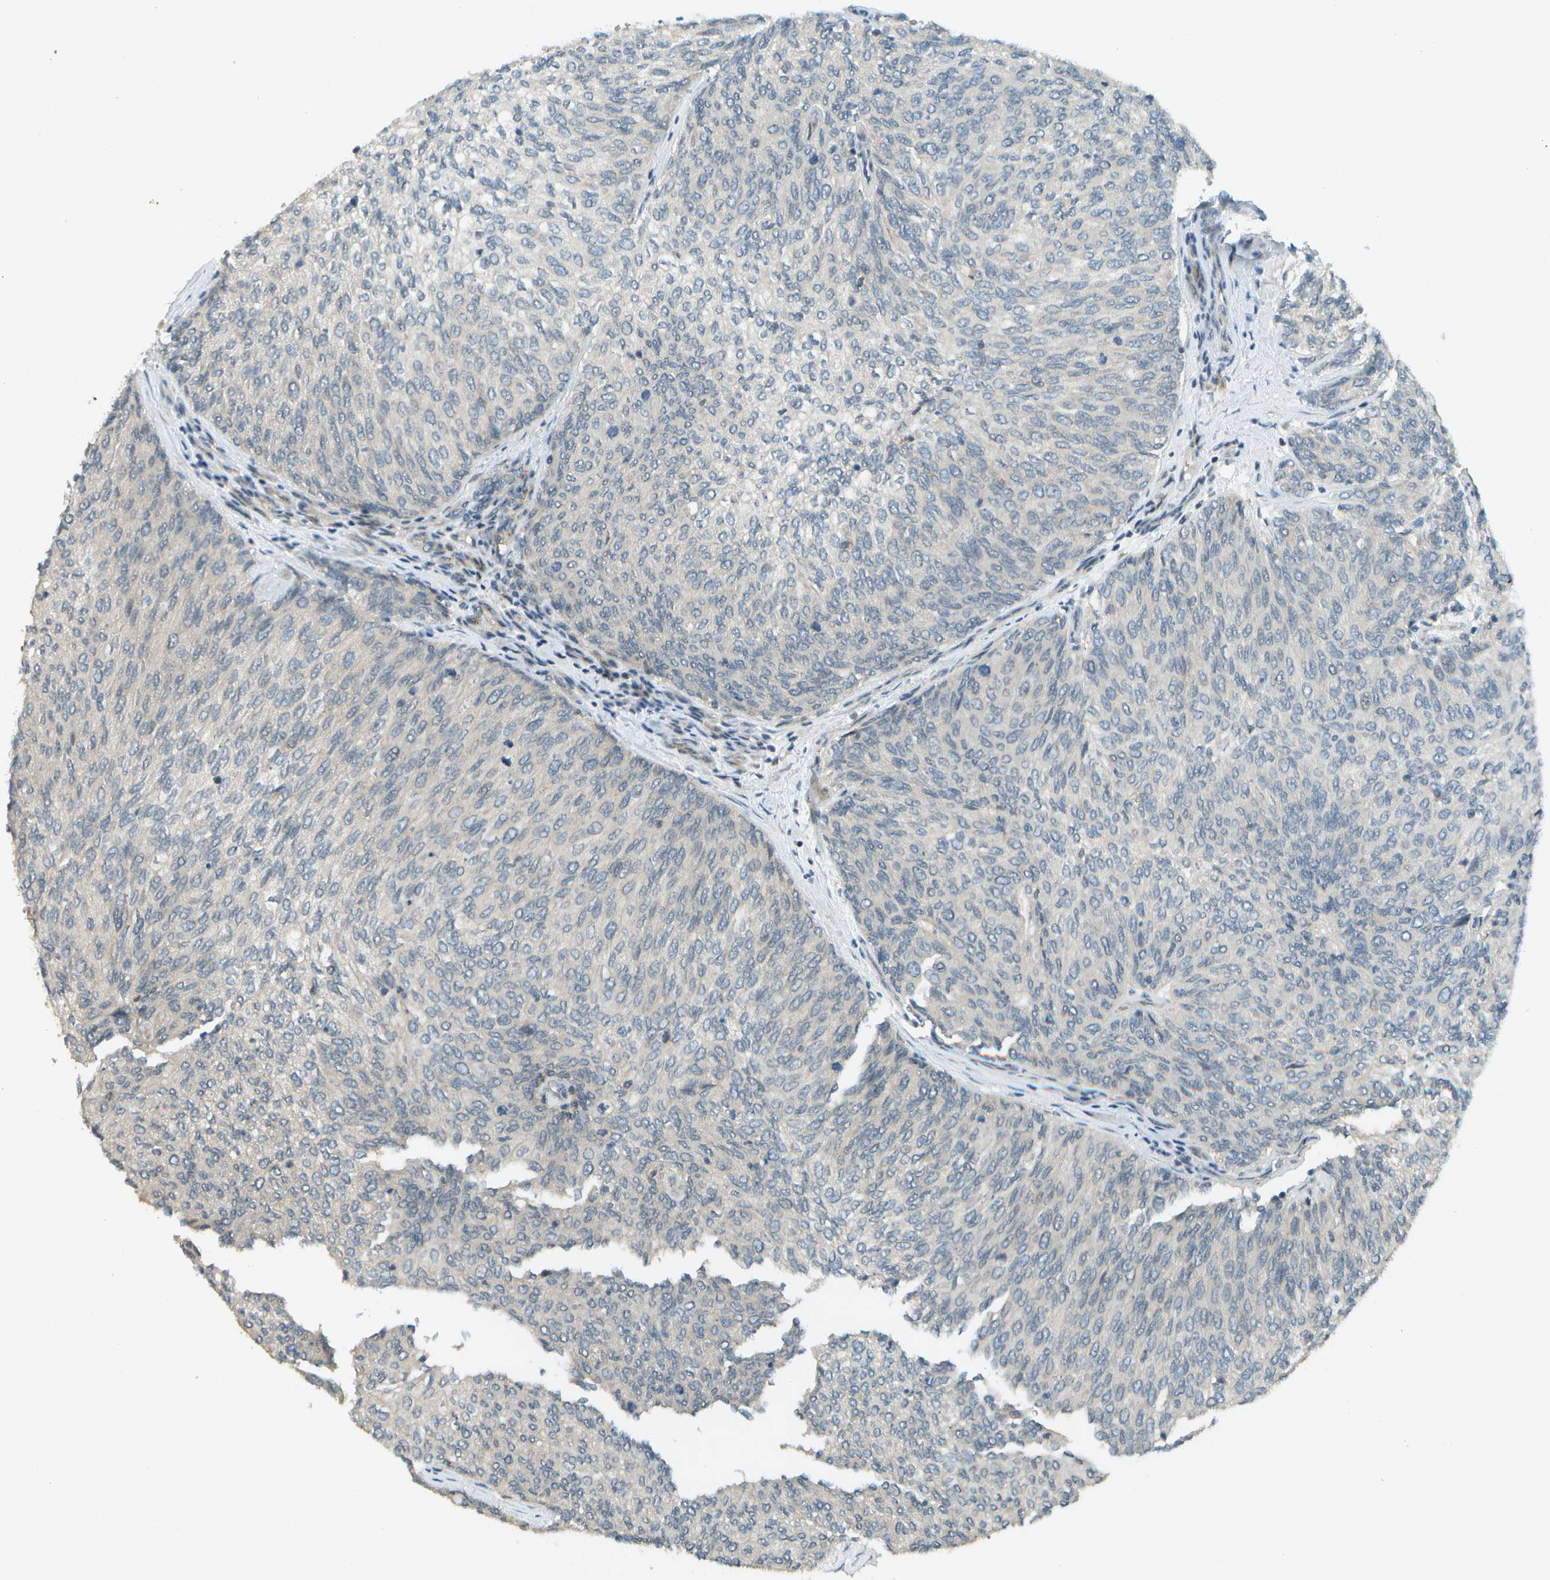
{"staining": {"intensity": "weak", "quantity": "<25%", "location": "cytoplasmic/membranous"}, "tissue": "urothelial cancer", "cell_type": "Tumor cells", "image_type": "cancer", "snomed": [{"axis": "morphology", "description": "Urothelial carcinoma, Low grade"}, {"axis": "topography", "description": "Urinary bladder"}], "caption": "Tumor cells are negative for protein expression in human urothelial cancer.", "gene": "WNK2", "patient": {"sex": "female", "age": 79}}